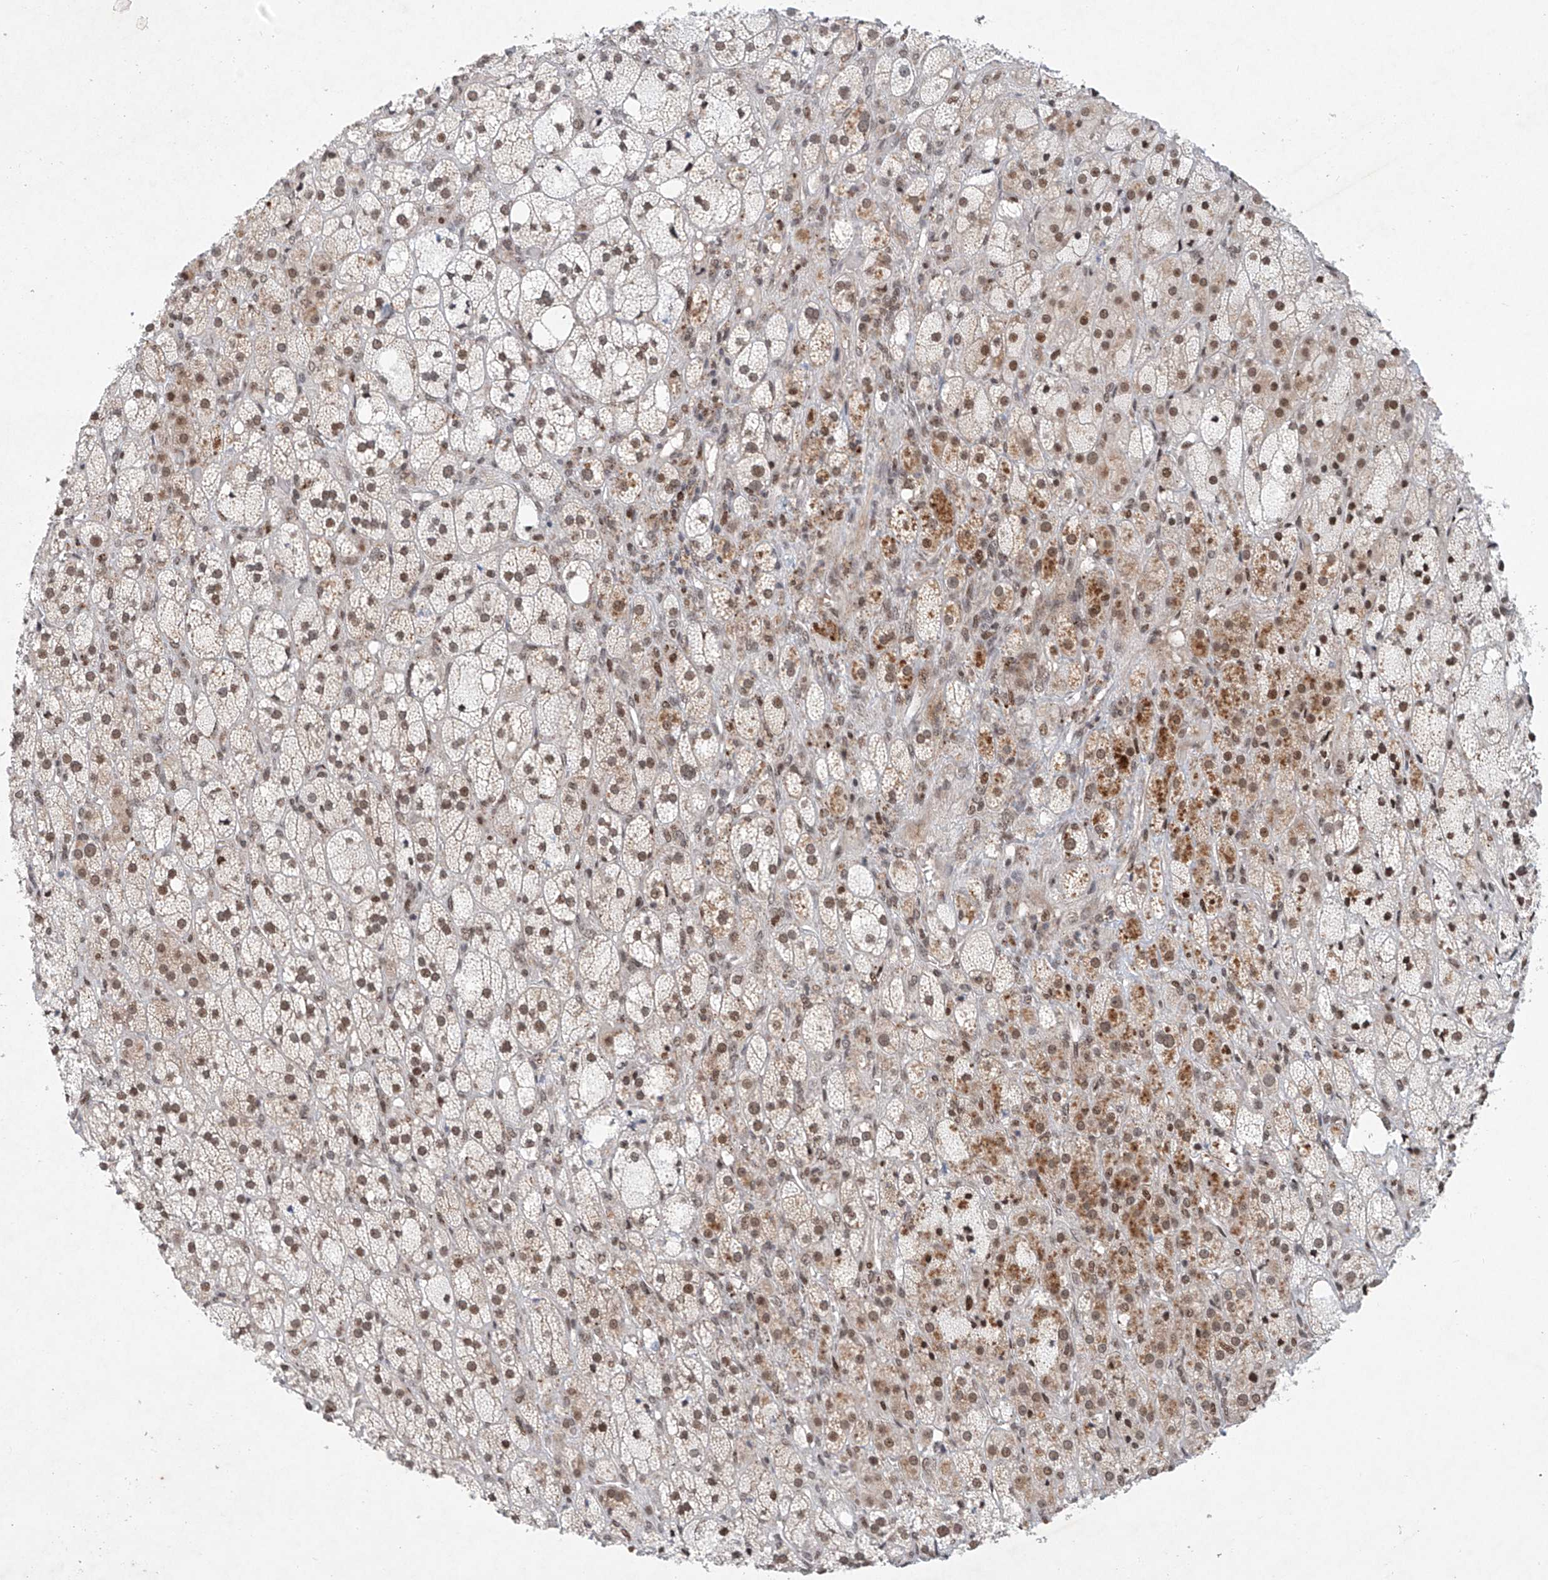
{"staining": {"intensity": "moderate", "quantity": "25%-75%", "location": "nuclear"}, "tissue": "adrenal gland", "cell_type": "Glandular cells", "image_type": "normal", "snomed": [{"axis": "morphology", "description": "Normal tissue, NOS"}, {"axis": "topography", "description": "Adrenal gland"}], "caption": "The image reveals staining of unremarkable adrenal gland, revealing moderate nuclear protein staining (brown color) within glandular cells. The staining was performed using DAB (3,3'-diaminobenzidine), with brown indicating positive protein expression. Nuclei are stained blue with hematoxylin.", "gene": "ZNF470", "patient": {"sex": "male", "age": 61}}